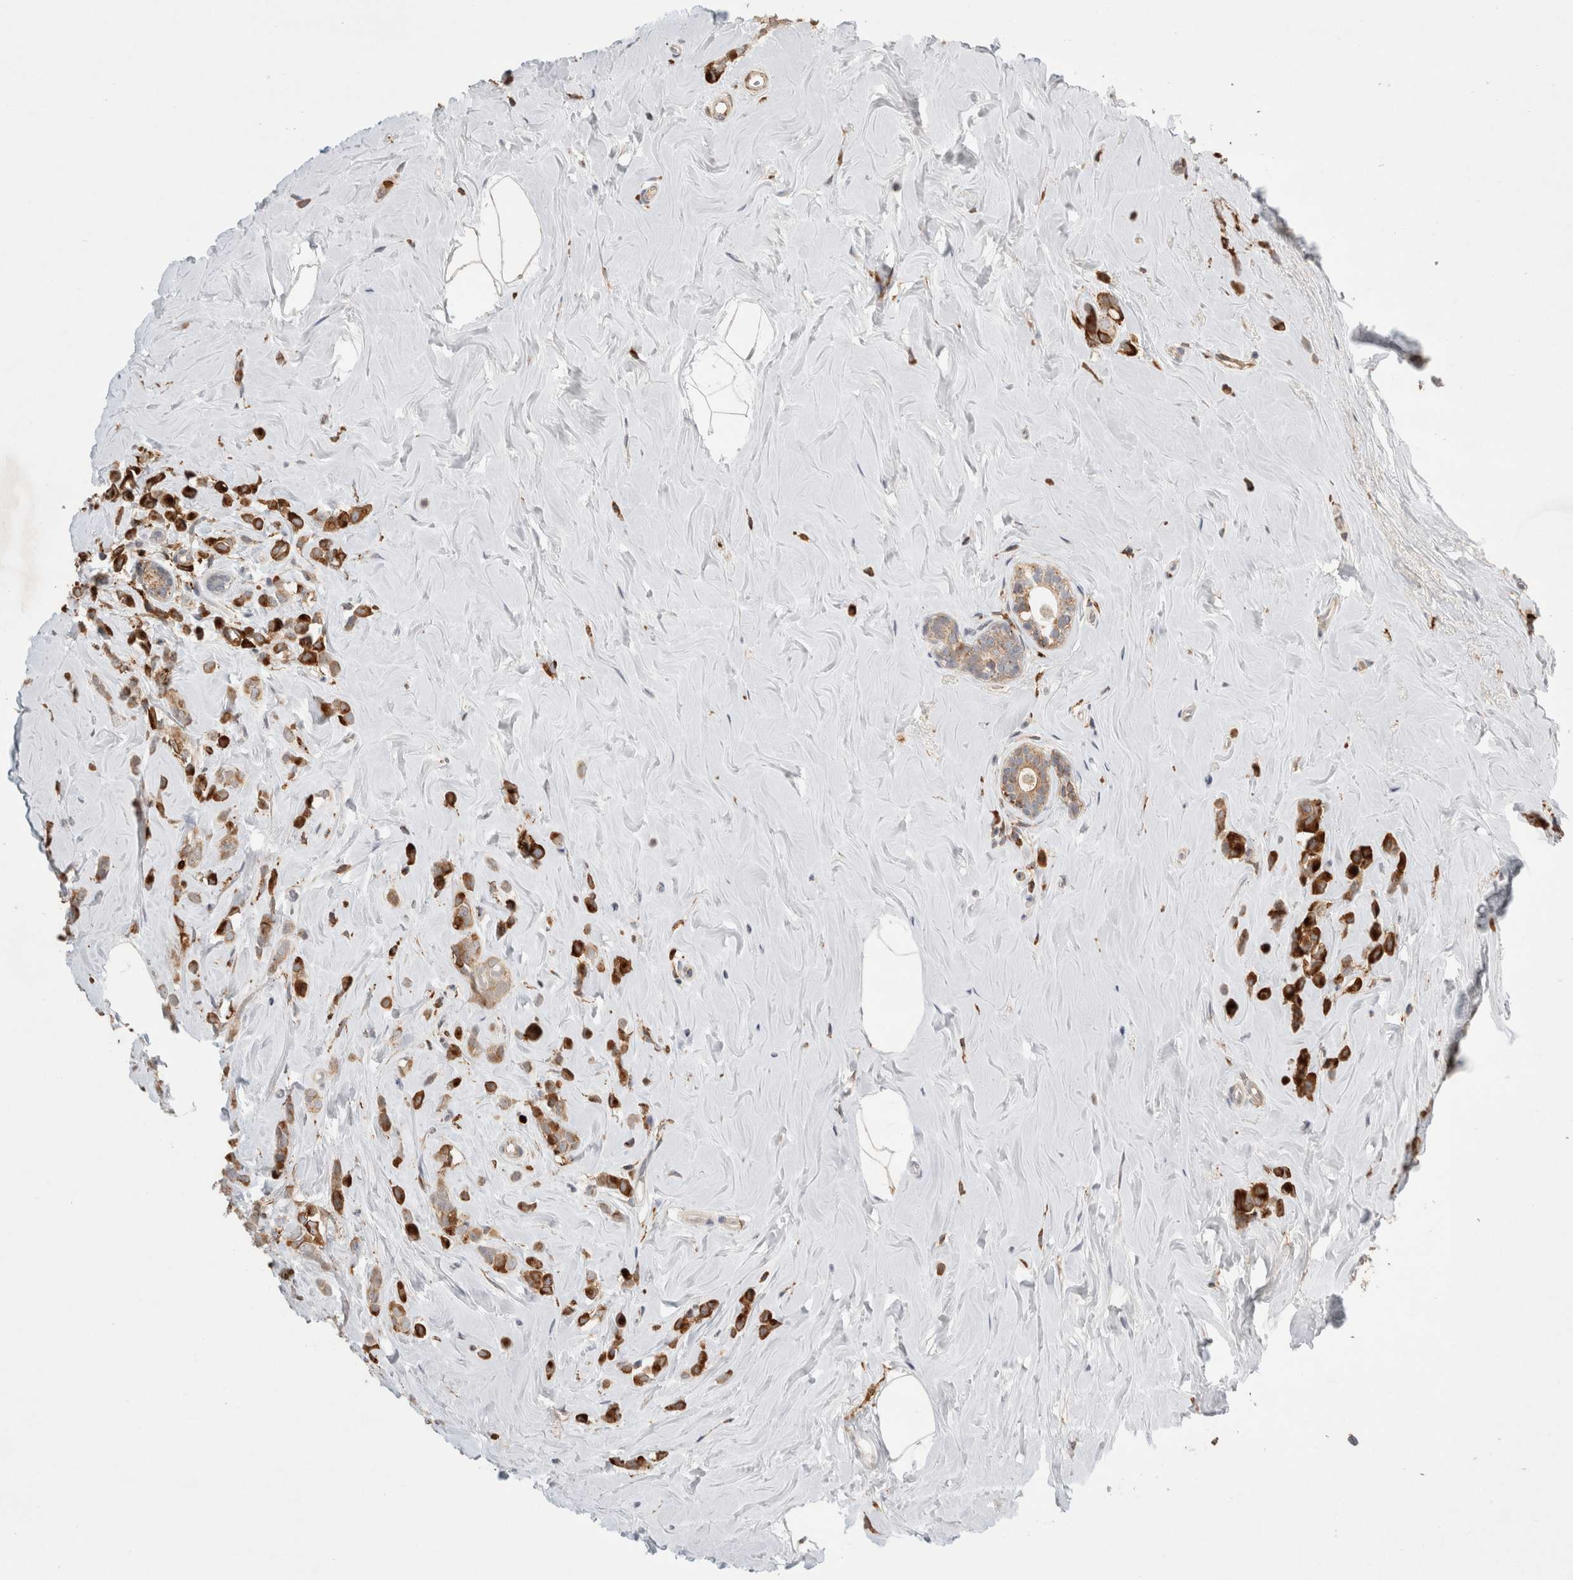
{"staining": {"intensity": "strong", "quantity": ">75%", "location": "cytoplasmic/membranous"}, "tissue": "breast cancer", "cell_type": "Tumor cells", "image_type": "cancer", "snomed": [{"axis": "morphology", "description": "Lobular carcinoma"}, {"axis": "topography", "description": "Breast"}], "caption": "Breast cancer (lobular carcinoma) stained for a protein shows strong cytoplasmic/membranous positivity in tumor cells.", "gene": "HROB", "patient": {"sex": "female", "age": 47}}